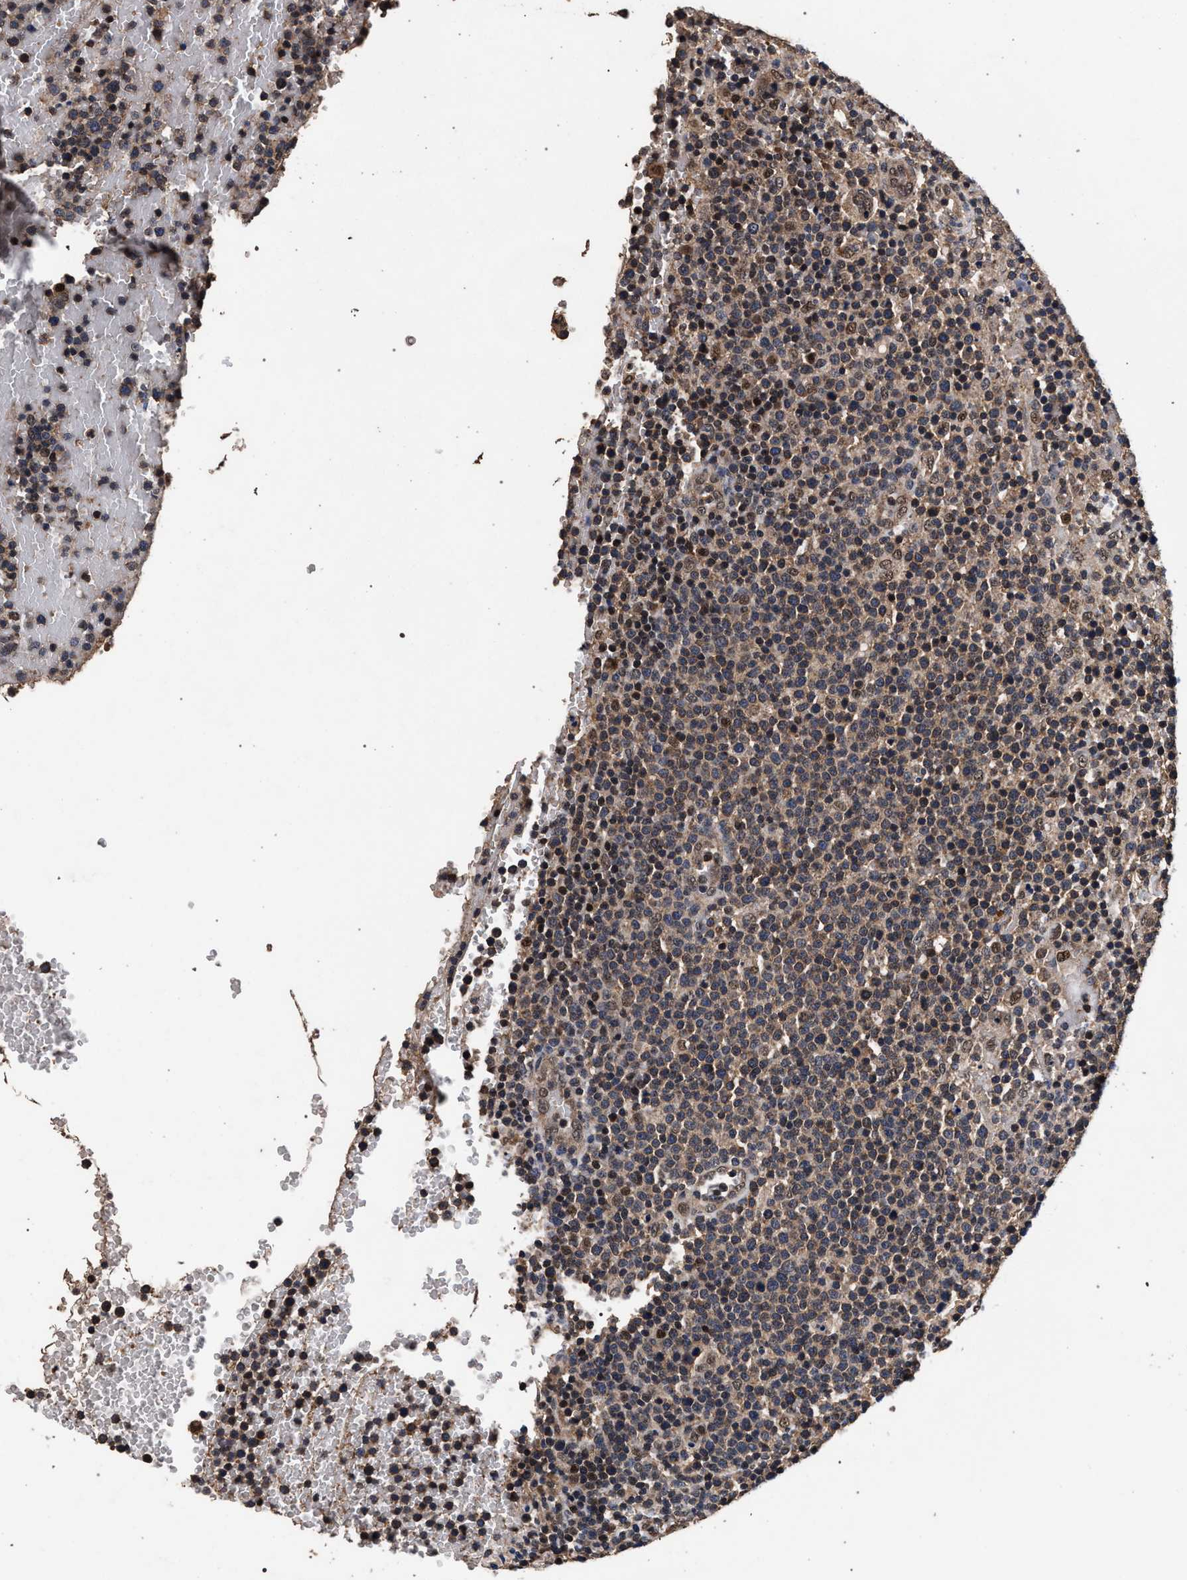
{"staining": {"intensity": "moderate", "quantity": "25%-75%", "location": "cytoplasmic/membranous,nuclear"}, "tissue": "lymphoma", "cell_type": "Tumor cells", "image_type": "cancer", "snomed": [{"axis": "morphology", "description": "Malignant lymphoma, non-Hodgkin's type, High grade"}, {"axis": "topography", "description": "Lymph node"}], "caption": "Immunohistochemical staining of high-grade malignant lymphoma, non-Hodgkin's type reveals medium levels of moderate cytoplasmic/membranous and nuclear expression in approximately 25%-75% of tumor cells.", "gene": "ACOX1", "patient": {"sex": "male", "age": 61}}